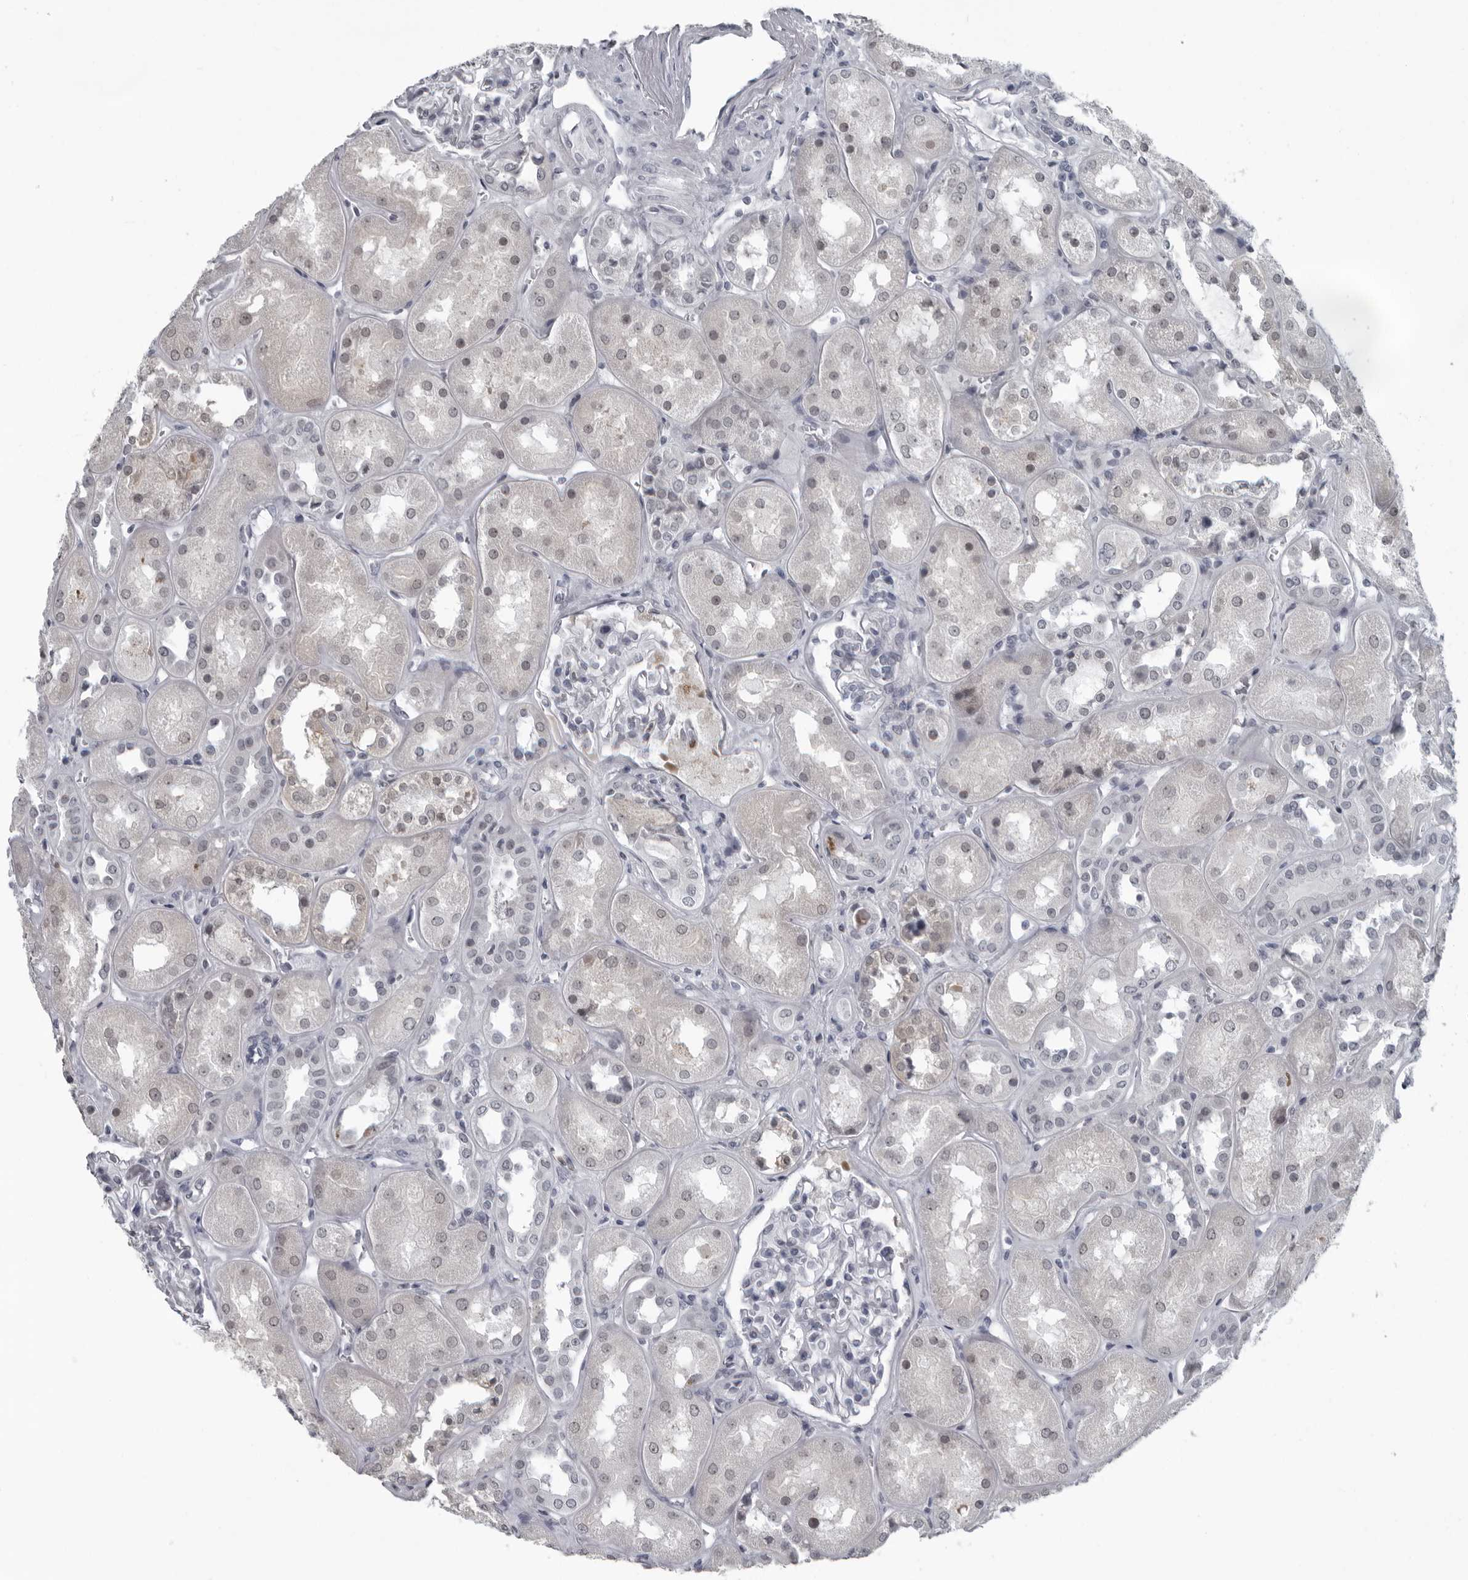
{"staining": {"intensity": "negative", "quantity": "none", "location": "none"}, "tissue": "kidney", "cell_type": "Cells in glomeruli", "image_type": "normal", "snomed": [{"axis": "morphology", "description": "Normal tissue, NOS"}, {"axis": "topography", "description": "Kidney"}], "caption": "Photomicrograph shows no protein positivity in cells in glomeruli of unremarkable kidney.", "gene": "RTCA", "patient": {"sex": "male", "age": 70}}